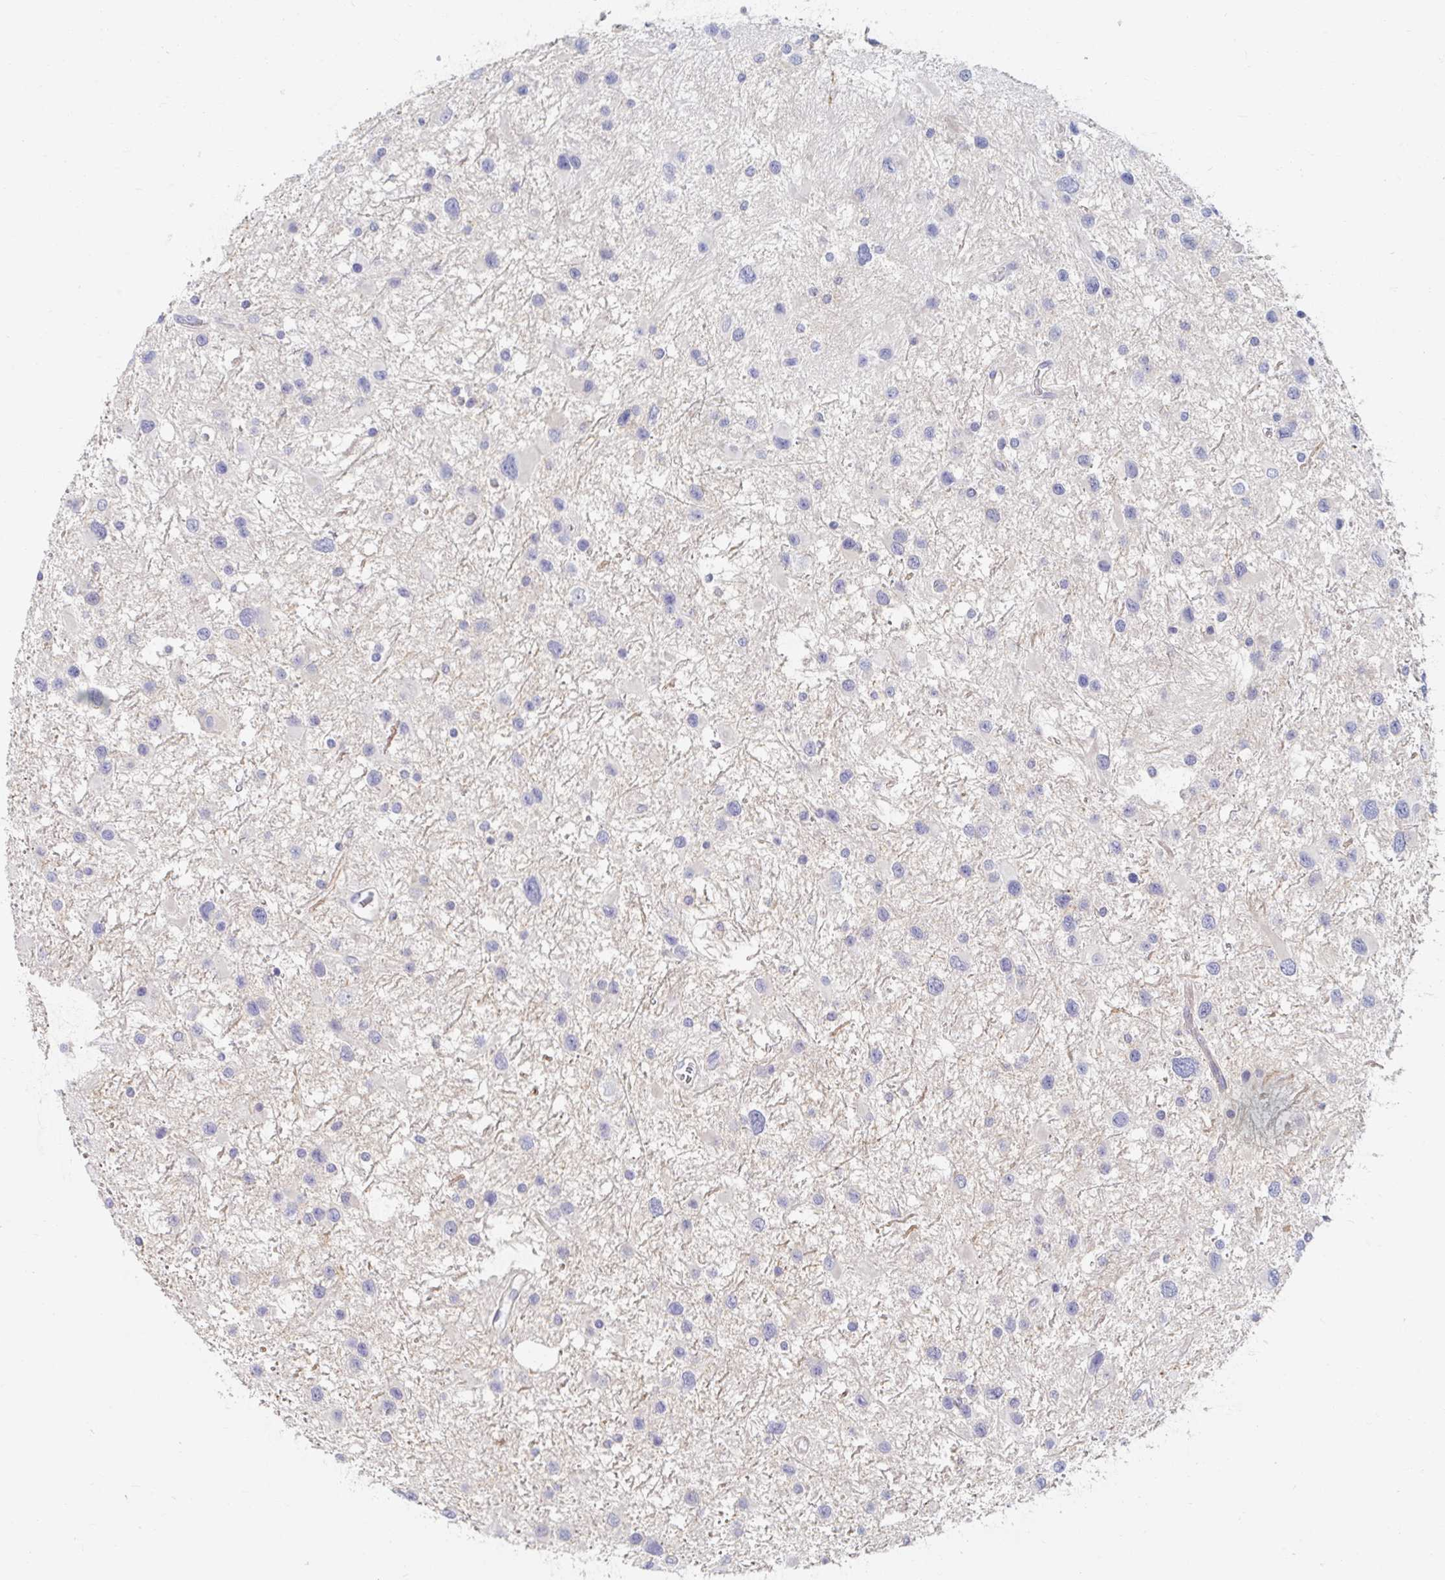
{"staining": {"intensity": "negative", "quantity": "none", "location": "none"}, "tissue": "glioma", "cell_type": "Tumor cells", "image_type": "cancer", "snomed": [{"axis": "morphology", "description": "Glioma, malignant, Low grade"}, {"axis": "topography", "description": "Brain"}], "caption": "High magnification brightfield microscopy of low-grade glioma (malignant) stained with DAB (3,3'-diaminobenzidine) (brown) and counterstained with hematoxylin (blue): tumor cells show no significant expression. (IHC, brightfield microscopy, high magnification).", "gene": "MYLK2", "patient": {"sex": "female", "age": 32}}